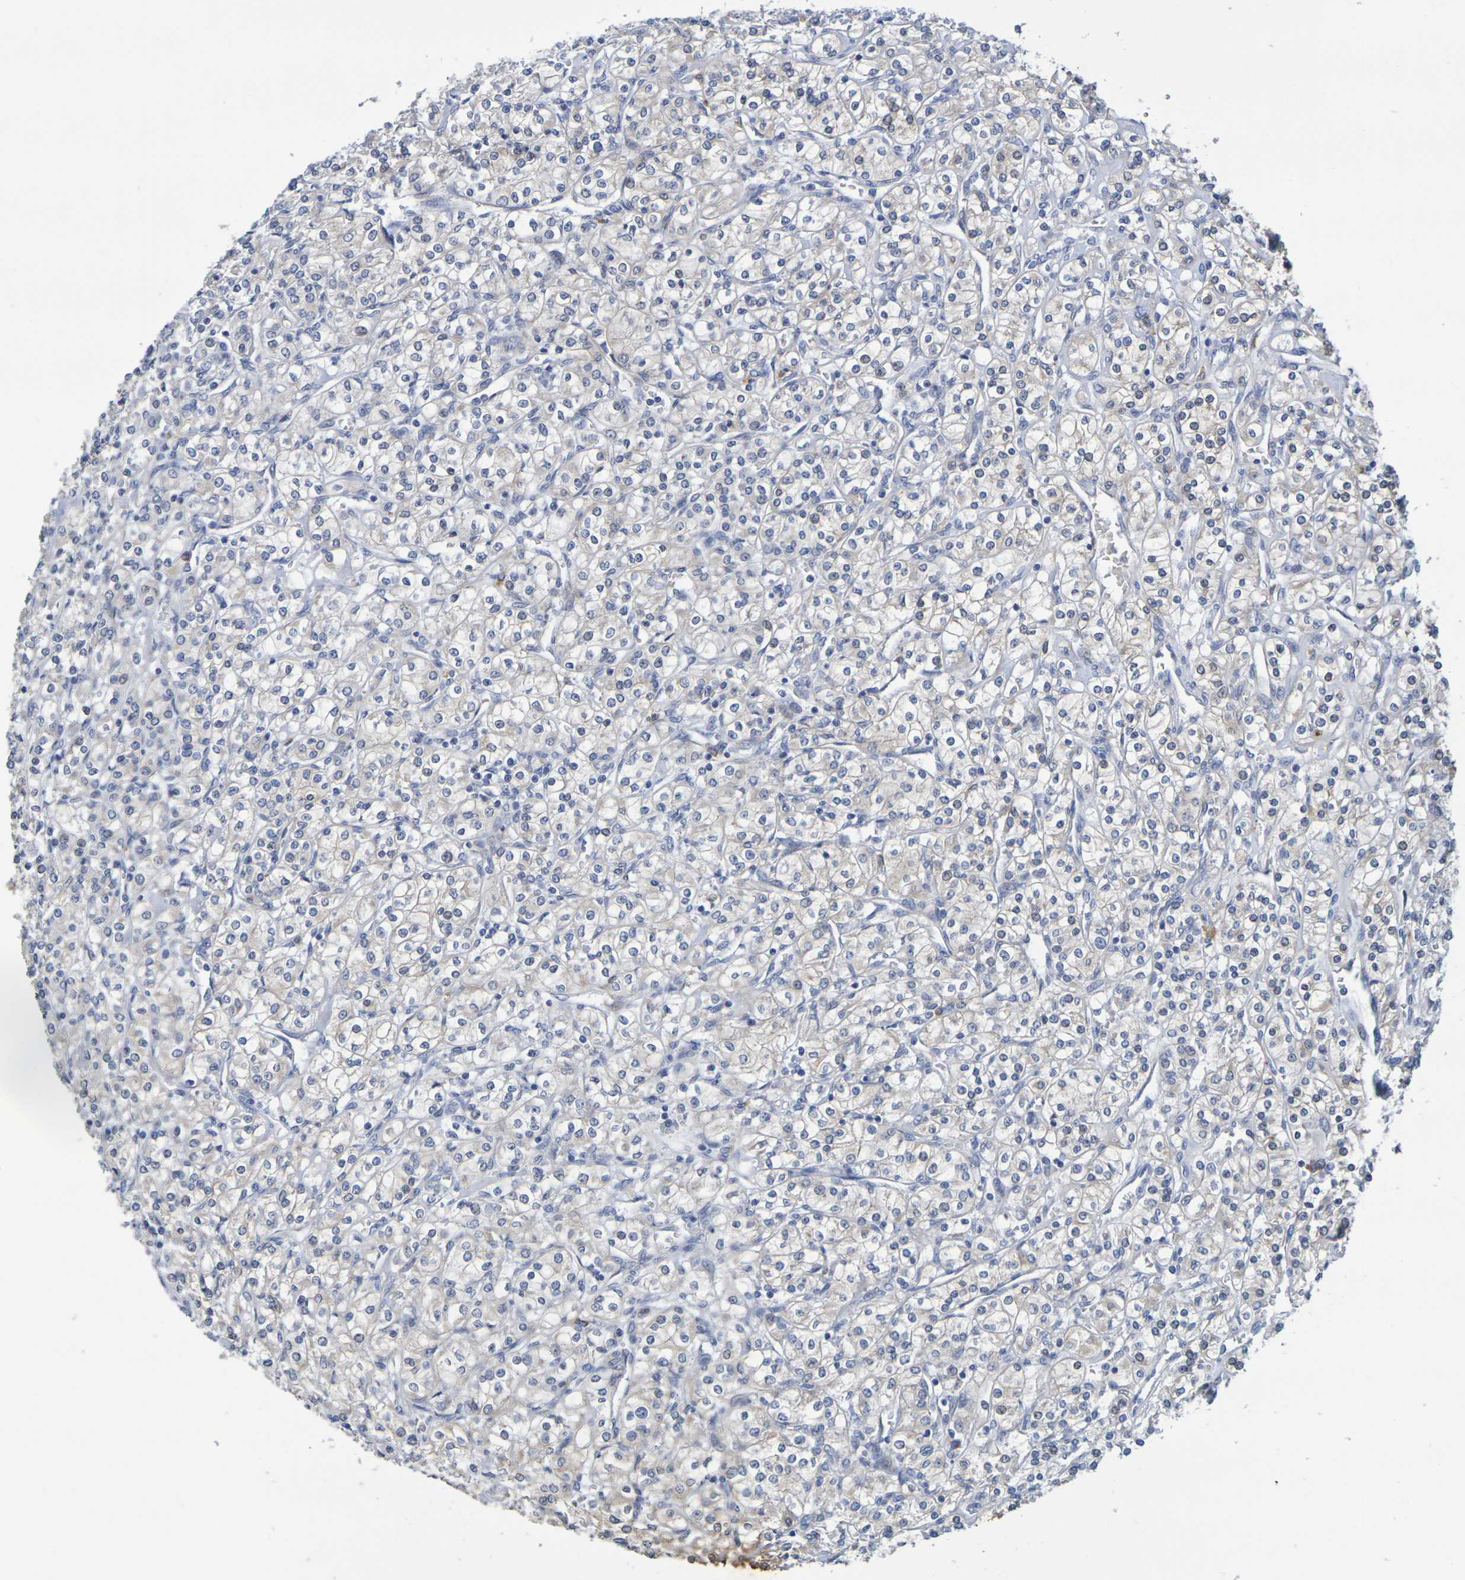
{"staining": {"intensity": "negative", "quantity": "none", "location": "none"}, "tissue": "renal cancer", "cell_type": "Tumor cells", "image_type": "cancer", "snomed": [{"axis": "morphology", "description": "Adenocarcinoma, NOS"}, {"axis": "topography", "description": "Kidney"}], "caption": "DAB (3,3'-diaminobenzidine) immunohistochemical staining of human renal cancer (adenocarcinoma) shows no significant expression in tumor cells.", "gene": "SDC4", "patient": {"sex": "male", "age": 77}}